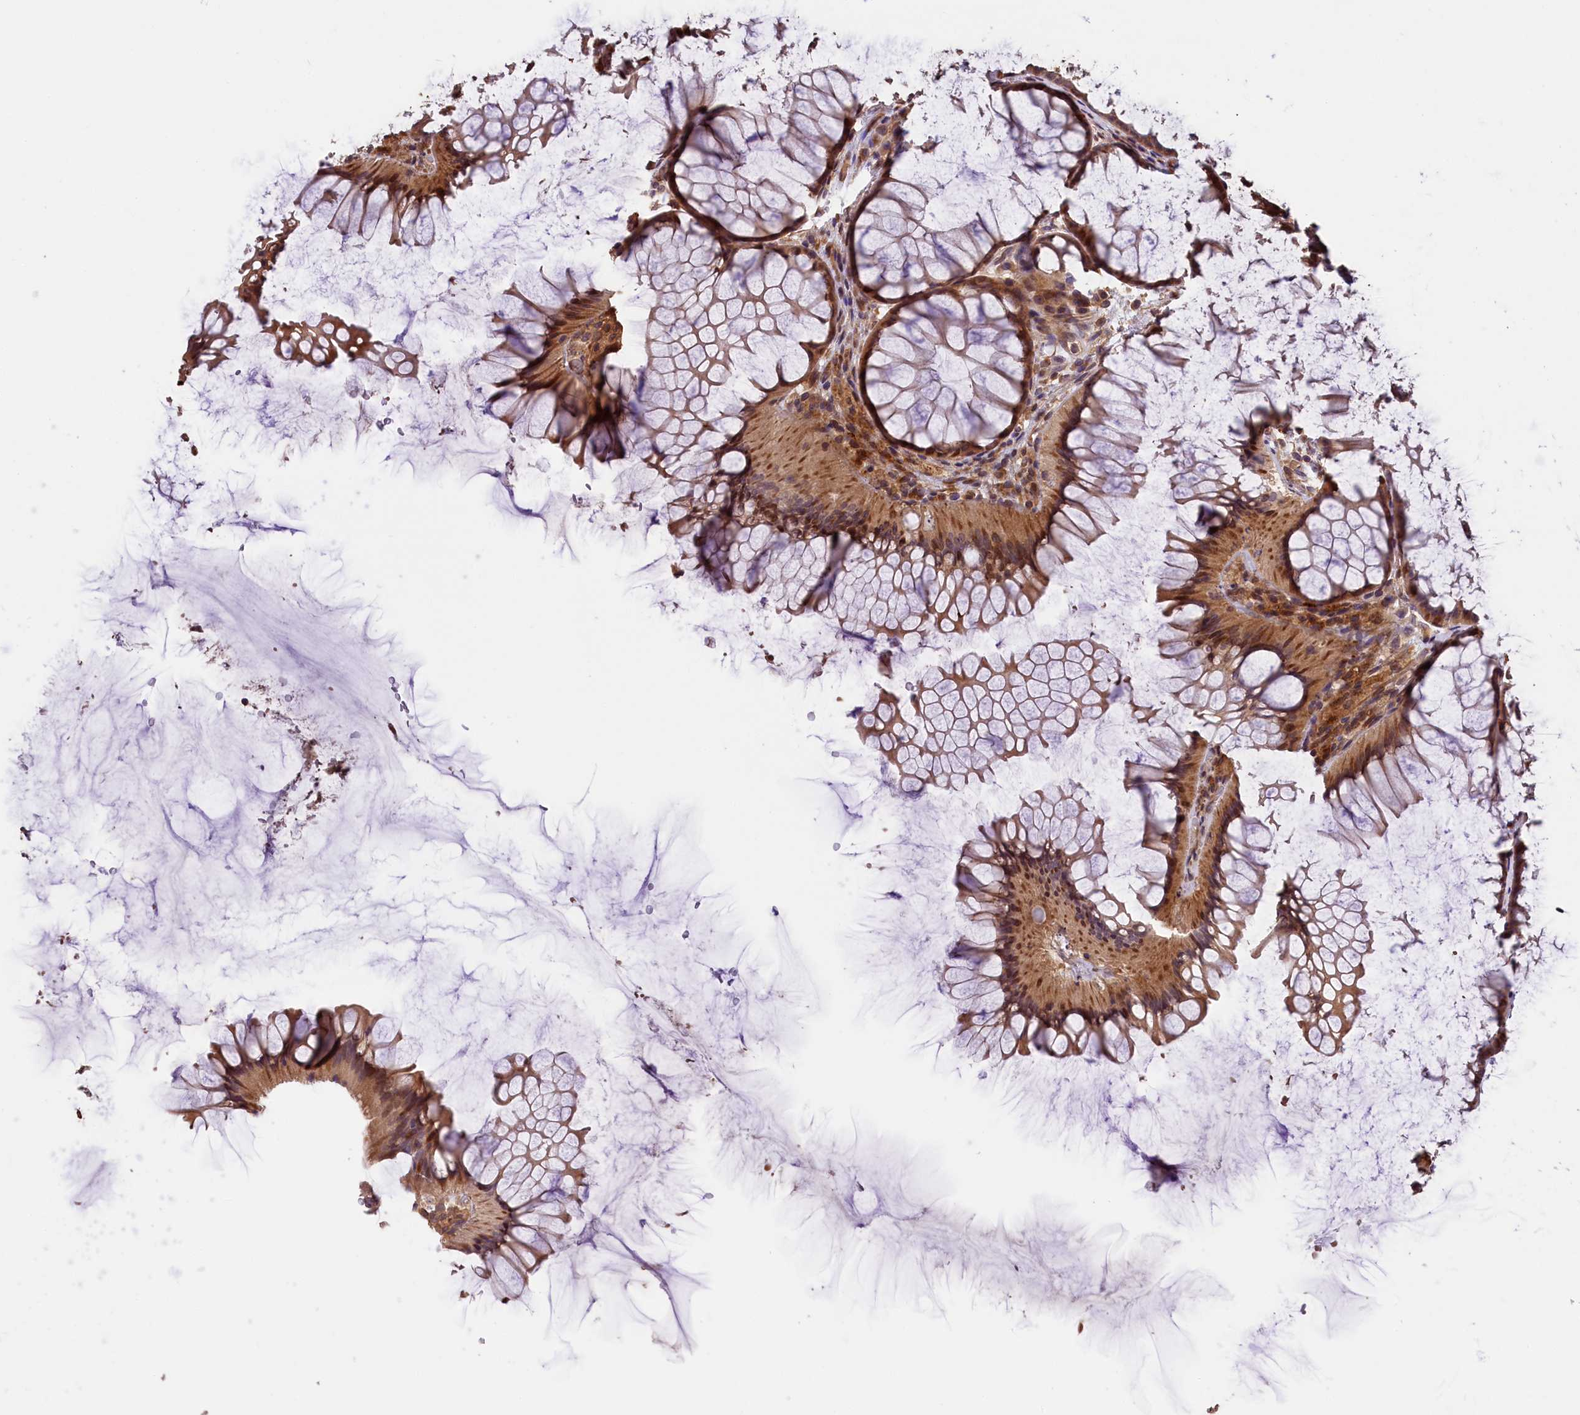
{"staining": {"intensity": "strong", "quantity": ">75%", "location": "cytoplasmic/membranous,nuclear"}, "tissue": "colon", "cell_type": "Endothelial cells", "image_type": "normal", "snomed": [{"axis": "morphology", "description": "Normal tissue, NOS"}, {"axis": "topography", "description": "Colon"}], "caption": "Immunohistochemical staining of unremarkable human colon reveals high levels of strong cytoplasmic/membranous,nuclear positivity in about >75% of endothelial cells. Using DAB (3,3'-diaminobenzidine) (brown) and hematoxylin (blue) stains, captured at high magnification using brightfield microscopy.", "gene": "DNAJB9", "patient": {"sex": "female", "age": 82}}